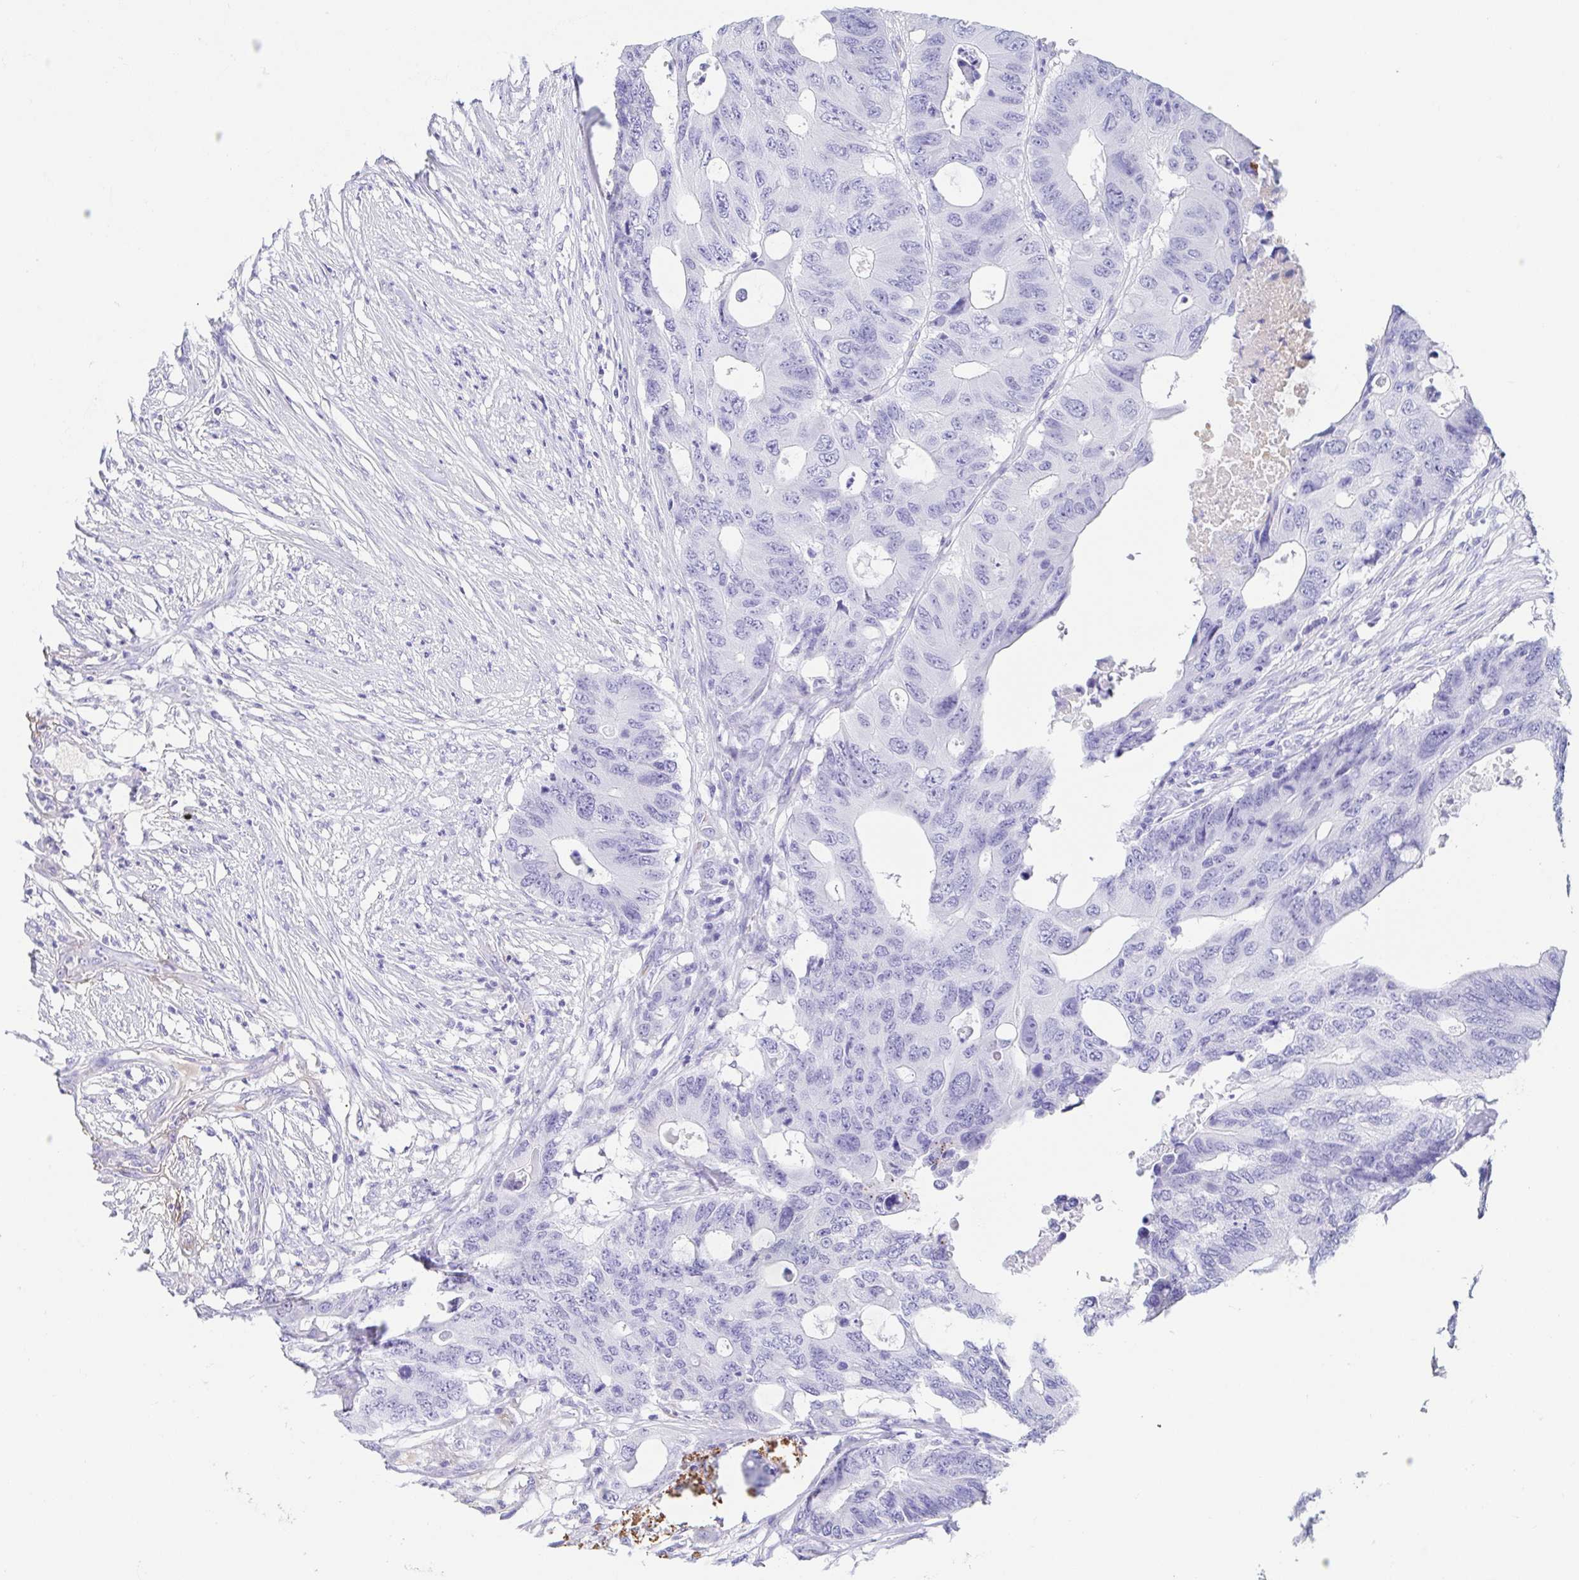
{"staining": {"intensity": "negative", "quantity": "none", "location": "none"}, "tissue": "colorectal cancer", "cell_type": "Tumor cells", "image_type": "cancer", "snomed": [{"axis": "morphology", "description": "Adenocarcinoma, NOS"}, {"axis": "topography", "description": "Colon"}], "caption": "DAB immunohistochemical staining of adenocarcinoma (colorectal) displays no significant staining in tumor cells.", "gene": "GKN1", "patient": {"sex": "male", "age": 71}}